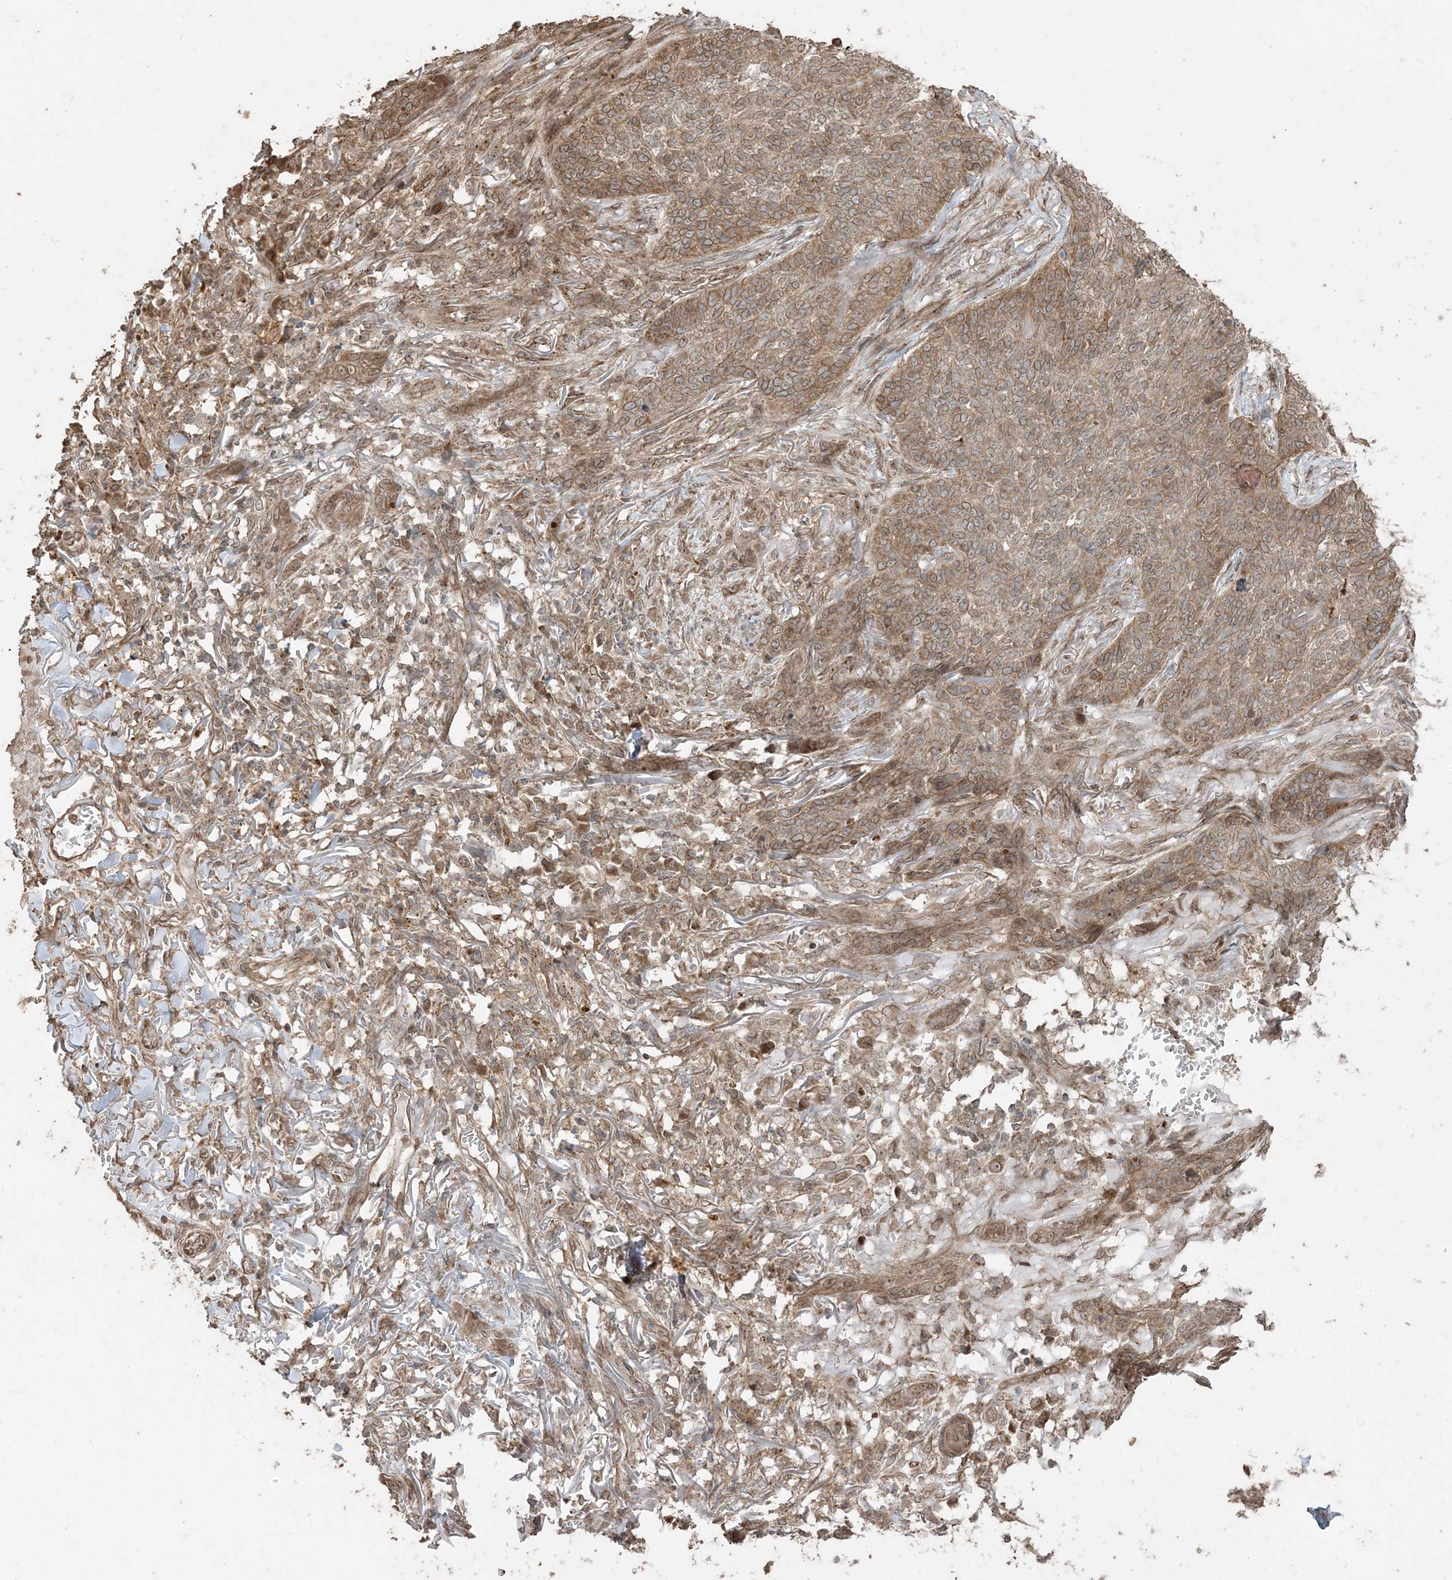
{"staining": {"intensity": "moderate", "quantity": ">75%", "location": "cytoplasmic/membranous"}, "tissue": "skin cancer", "cell_type": "Tumor cells", "image_type": "cancer", "snomed": [{"axis": "morphology", "description": "Basal cell carcinoma"}, {"axis": "topography", "description": "Skin"}], "caption": "A brown stain highlights moderate cytoplasmic/membranous positivity of a protein in basal cell carcinoma (skin) tumor cells.", "gene": "DDX19B", "patient": {"sex": "male", "age": 85}}